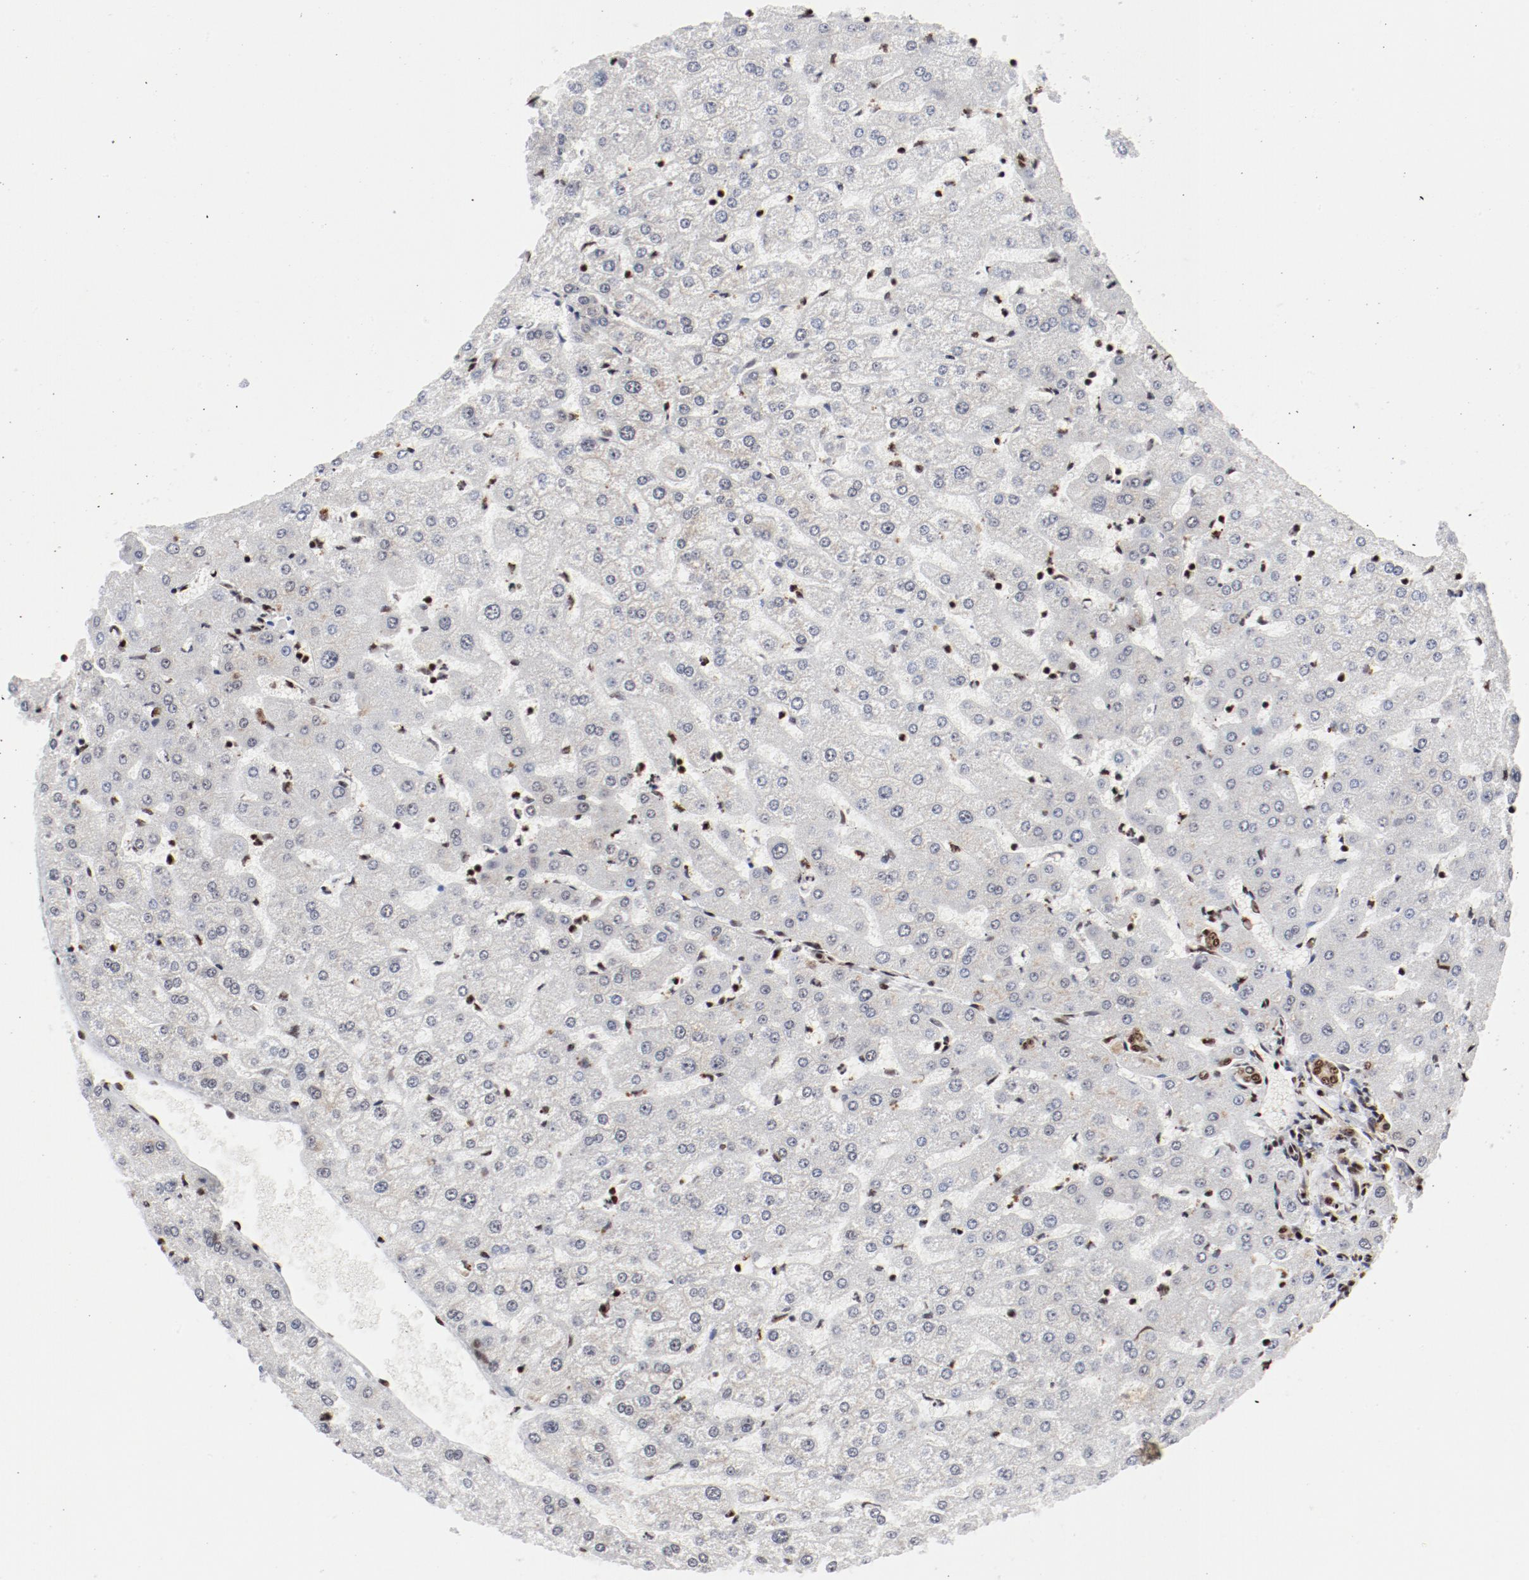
{"staining": {"intensity": "strong", "quantity": ">75%", "location": "nuclear"}, "tissue": "liver", "cell_type": "Cholangiocytes", "image_type": "normal", "snomed": [{"axis": "morphology", "description": "Normal tissue, NOS"}, {"axis": "morphology", "description": "Fibrosis, NOS"}, {"axis": "topography", "description": "Liver"}], "caption": "Immunohistochemical staining of normal liver reveals >75% levels of strong nuclear protein staining in approximately >75% of cholangiocytes.", "gene": "NFYB", "patient": {"sex": "female", "age": 29}}